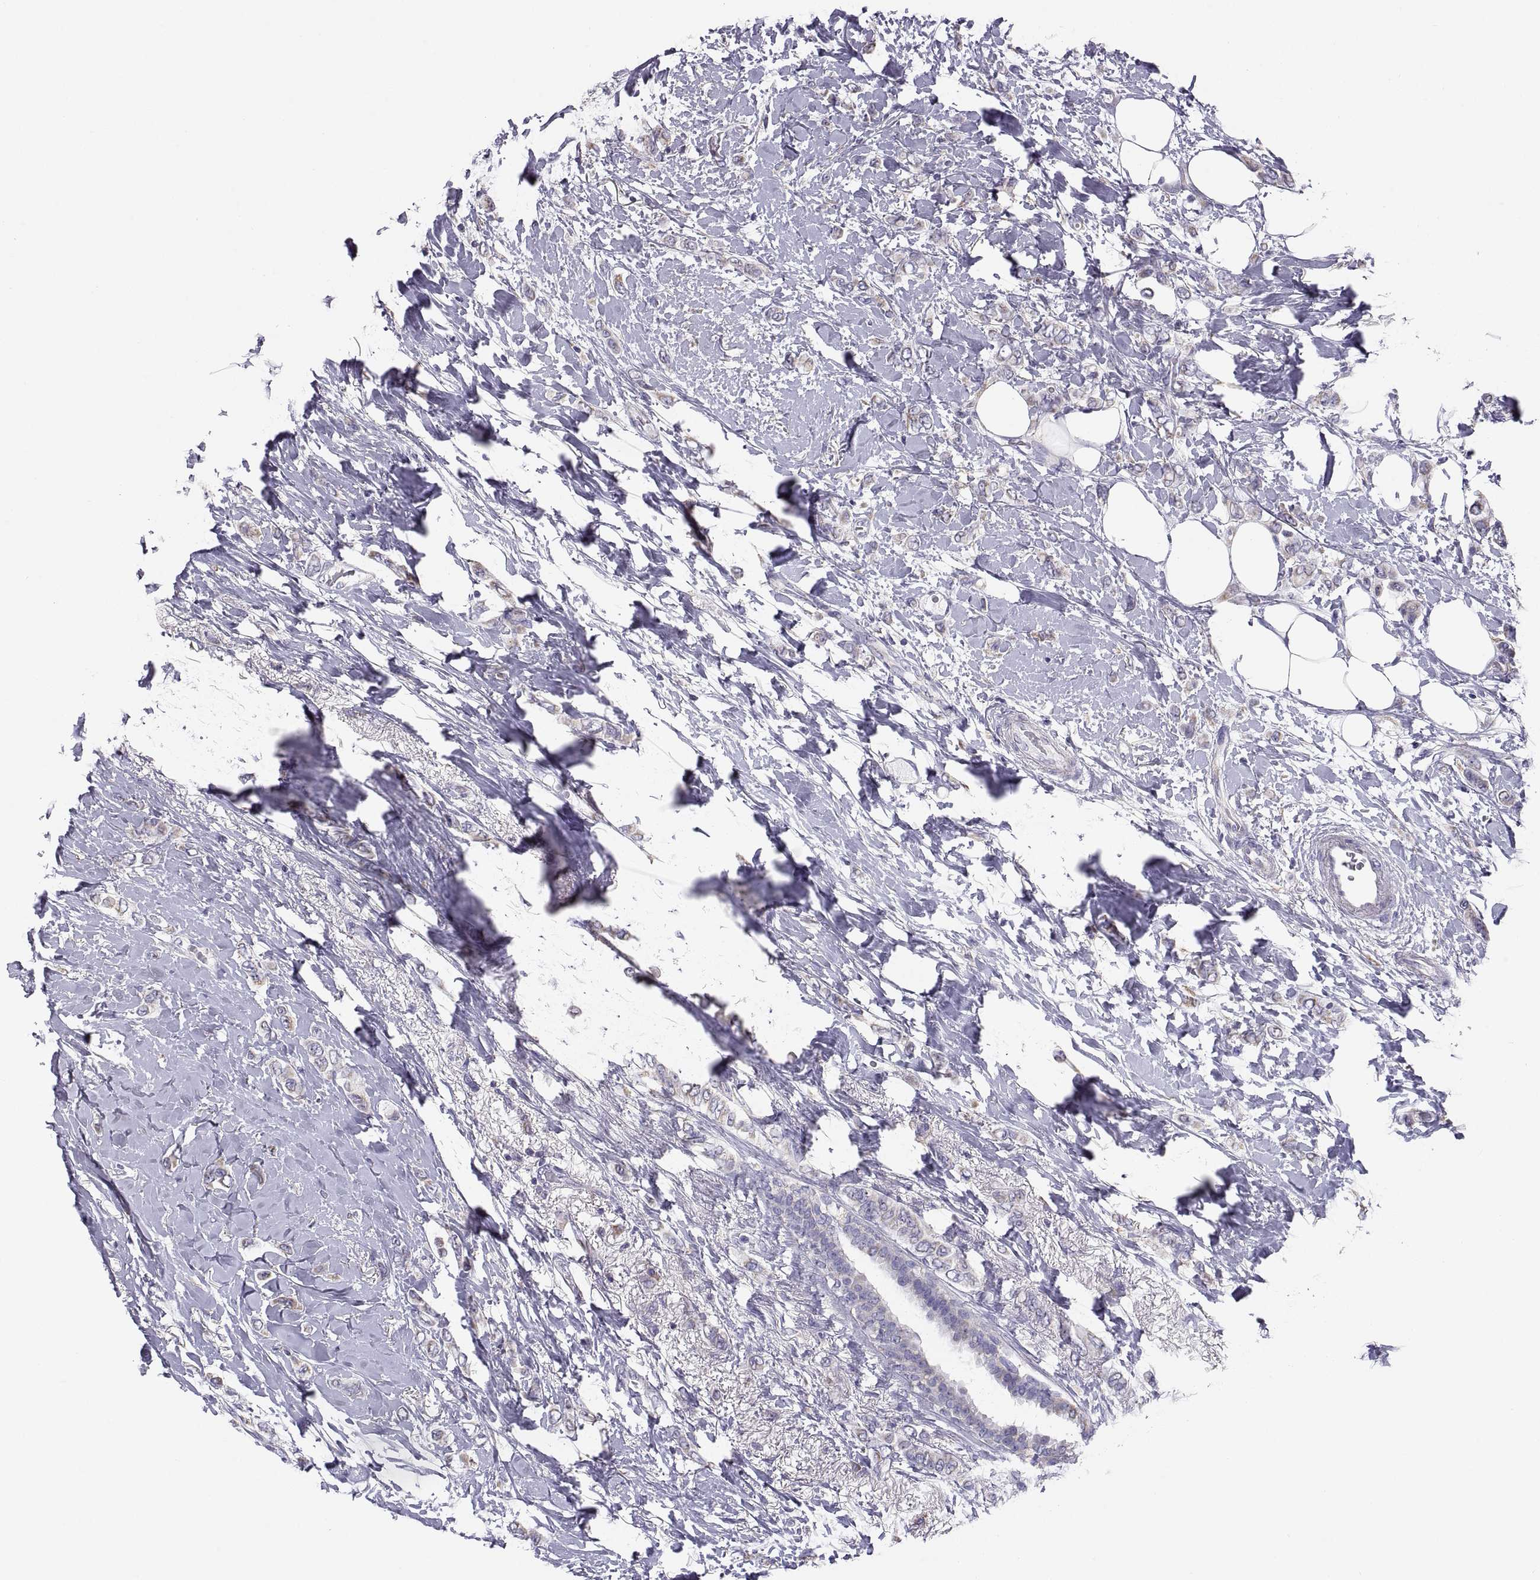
{"staining": {"intensity": "negative", "quantity": "none", "location": "none"}, "tissue": "breast cancer", "cell_type": "Tumor cells", "image_type": "cancer", "snomed": [{"axis": "morphology", "description": "Lobular carcinoma"}, {"axis": "topography", "description": "Breast"}], "caption": "Human breast lobular carcinoma stained for a protein using immunohistochemistry (IHC) shows no staining in tumor cells.", "gene": "TNNC1", "patient": {"sex": "female", "age": 66}}